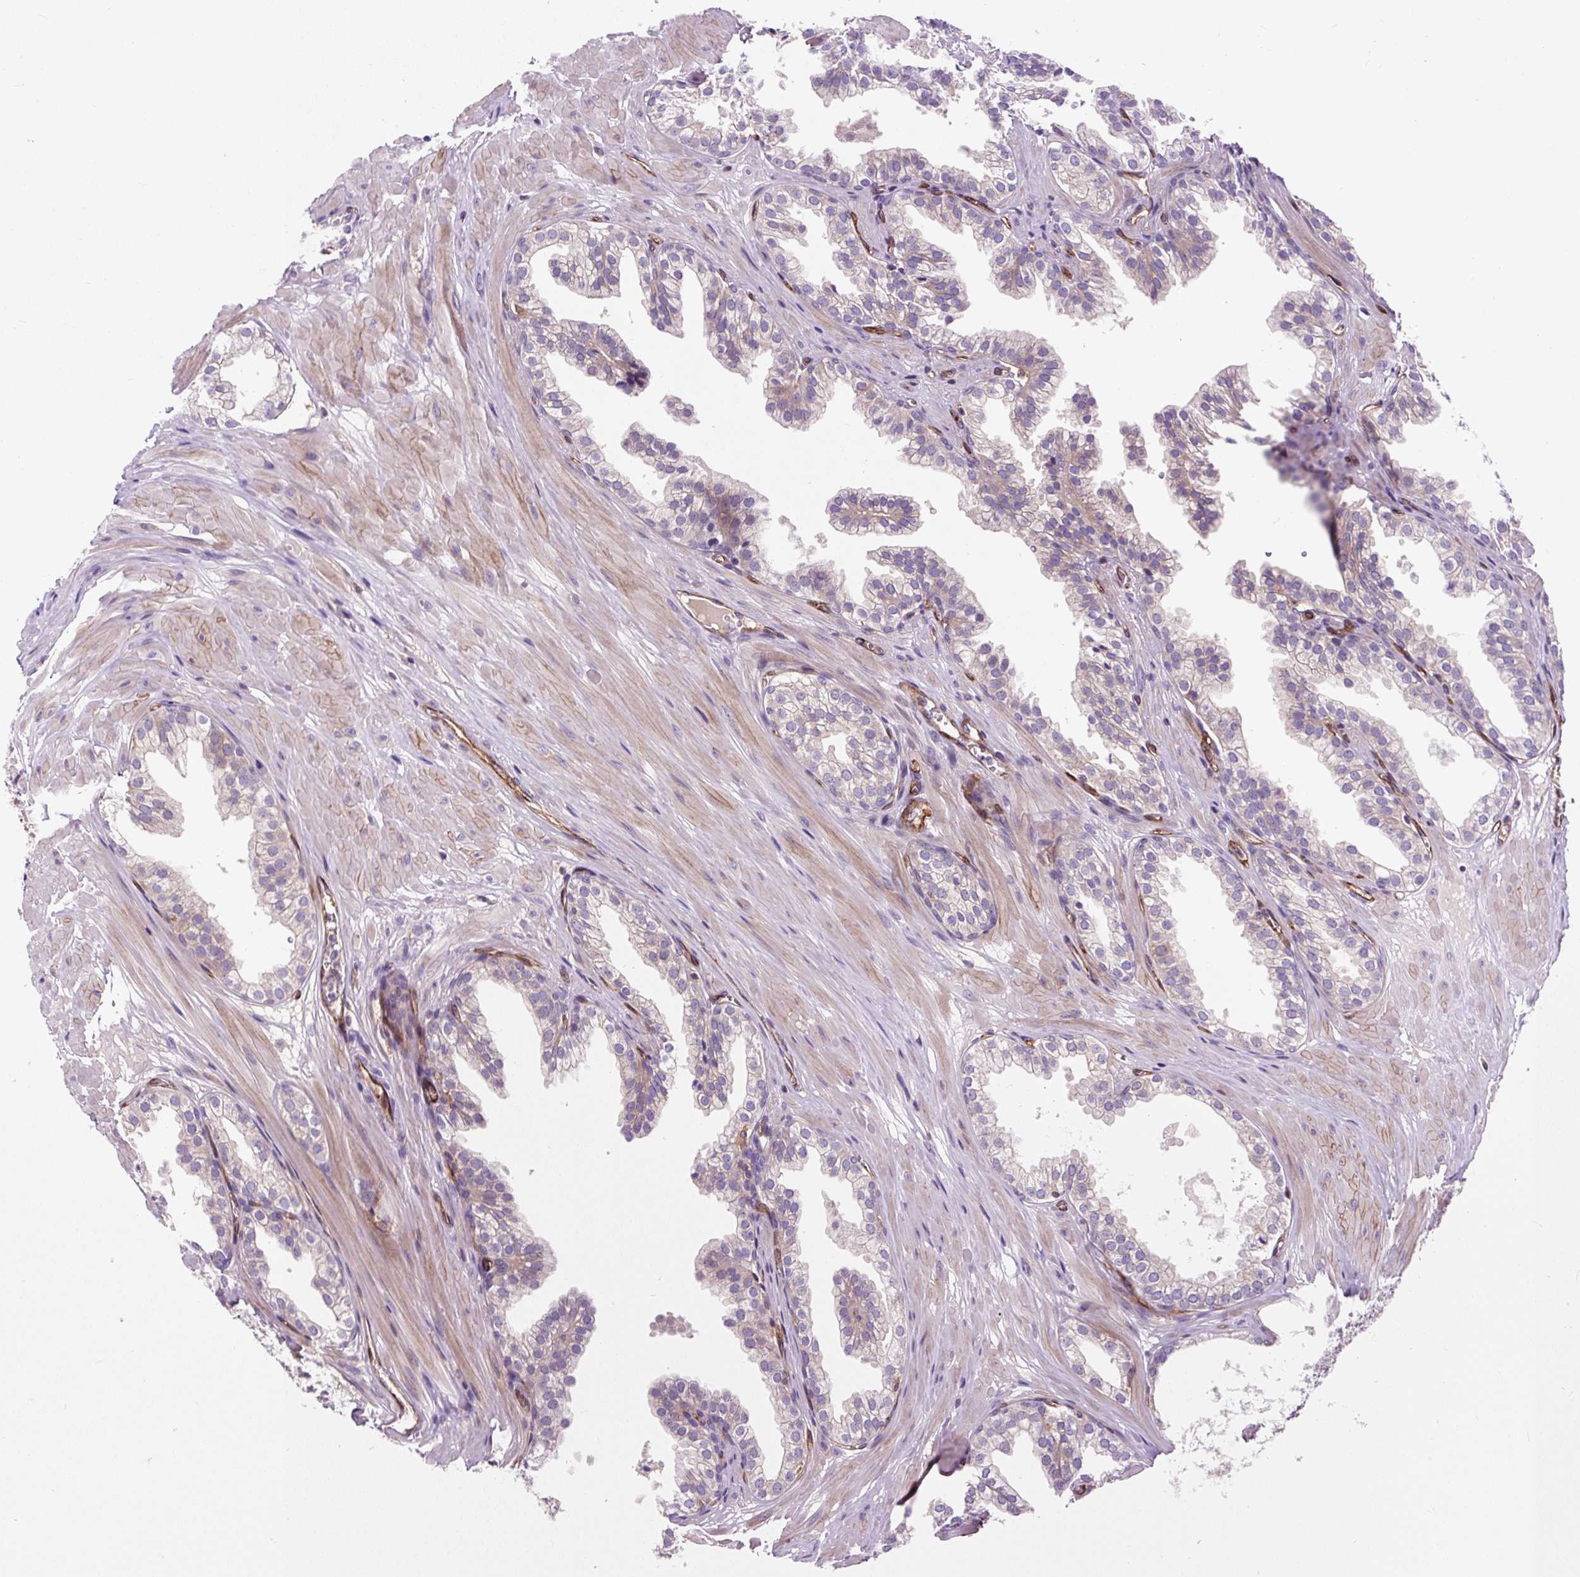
{"staining": {"intensity": "negative", "quantity": "none", "location": "none"}, "tissue": "prostate", "cell_type": "Glandular cells", "image_type": "normal", "snomed": [{"axis": "morphology", "description": "Normal tissue, NOS"}, {"axis": "topography", "description": "Prostate"}, {"axis": "topography", "description": "Peripheral nerve tissue"}], "caption": "A high-resolution micrograph shows immunohistochemistry staining of benign prostate, which displays no significant expression in glandular cells.", "gene": "PCDHGB3", "patient": {"sex": "male", "age": 55}}